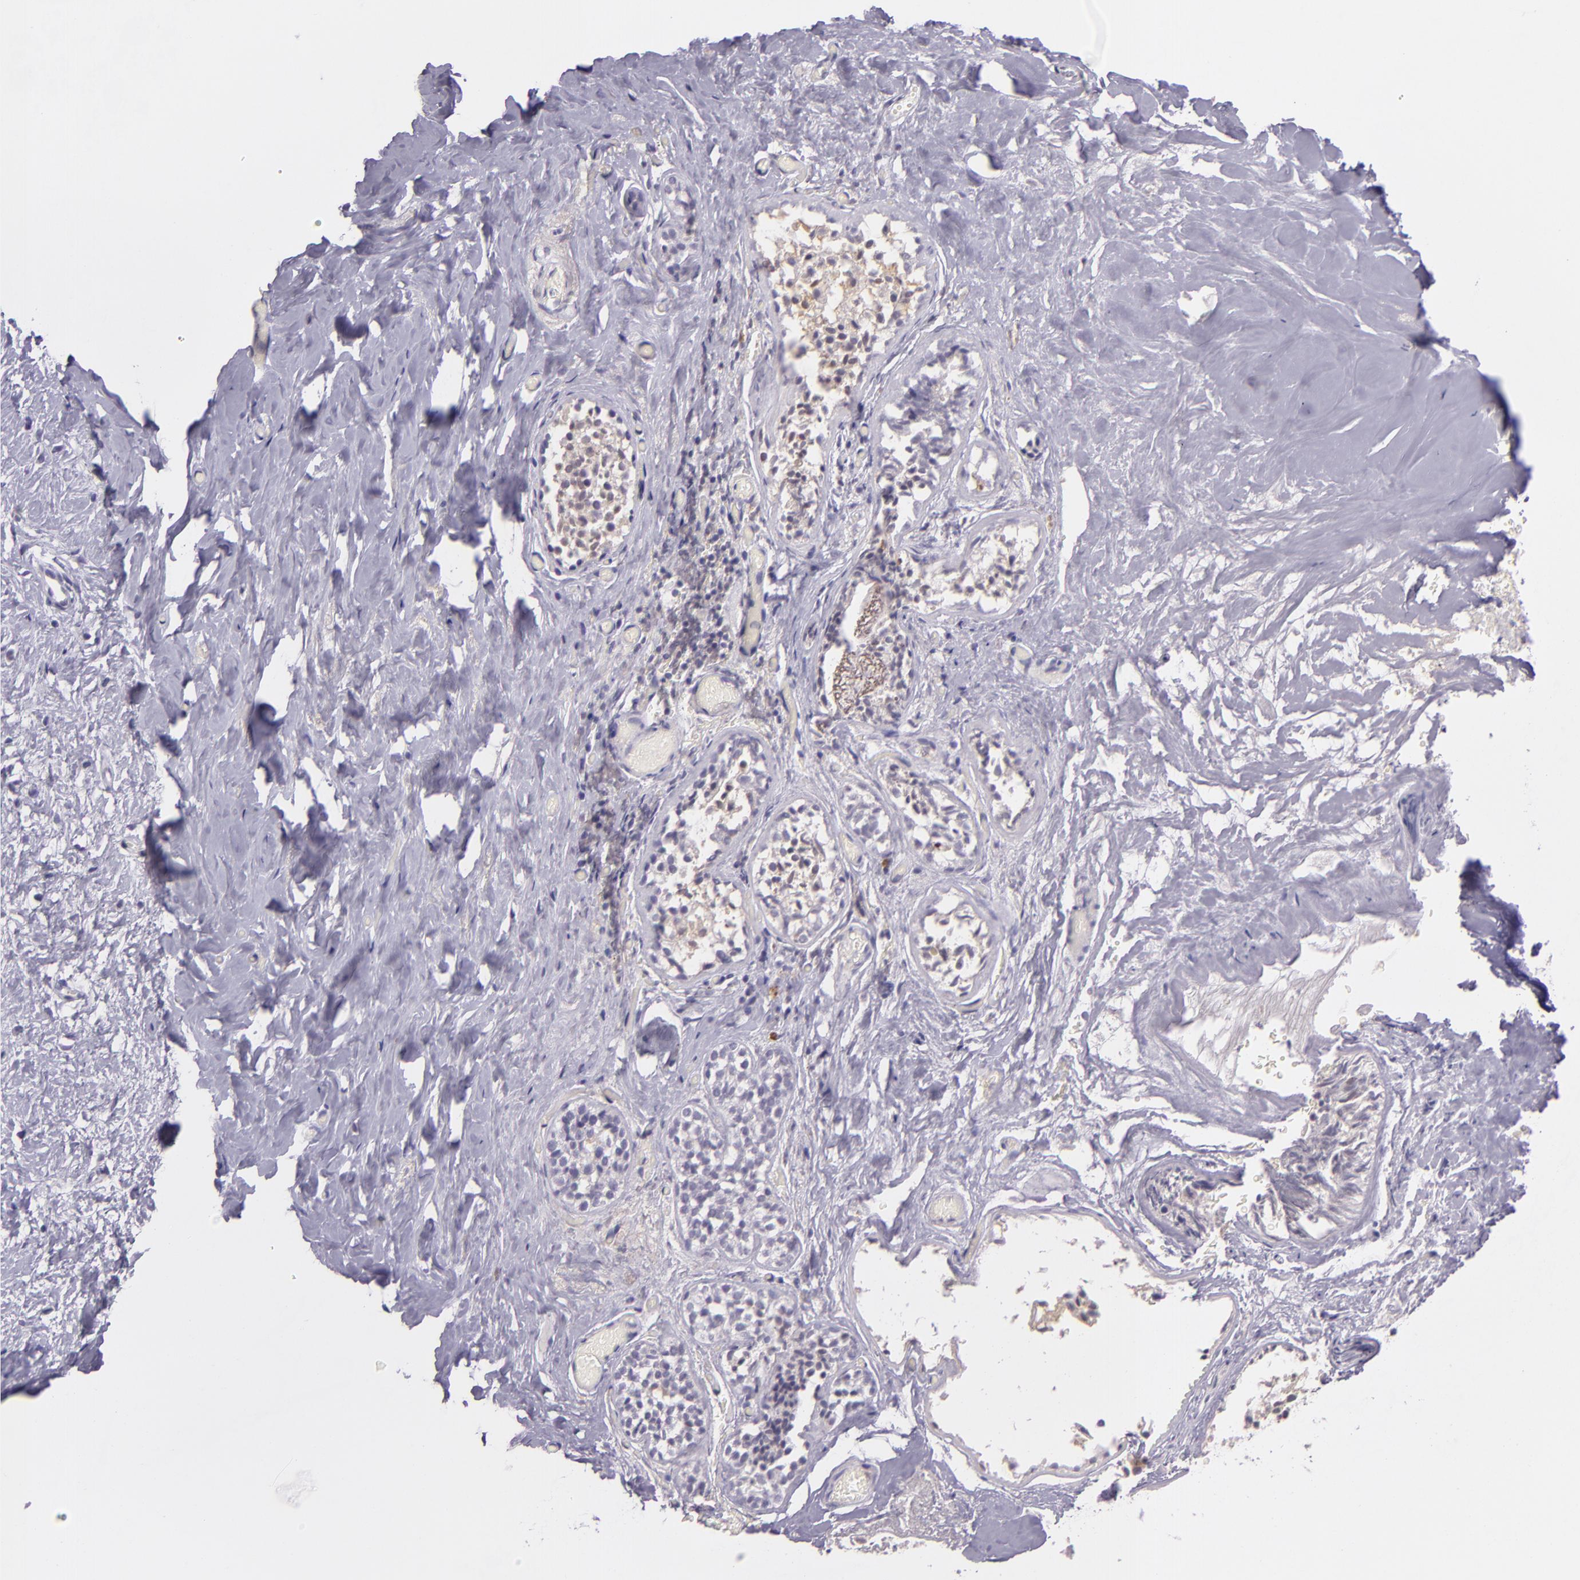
{"staining": {"intensity": "negative", "quantity": "none", "location": "none"}, "tissue": "endometrium", "cell_type": "Cells in endometrial stroma", "image_type": "normal", "snomed": [{"axis": "morphology", "description": "Normal tissue, NOS"}, {"axis": "topography", "description": "Endometrium"}], "caption": "The micrograph reveals no staining of cells in endometrial stroma in unremarkable endometrium. (DAB (3,3'-diaminobenzidine) immunohistochemistry (IHC) visualized using brightfield microscopy, high magnification).", "gene": "CHEK2", "patient": {"sex": "female", "age": 61}}